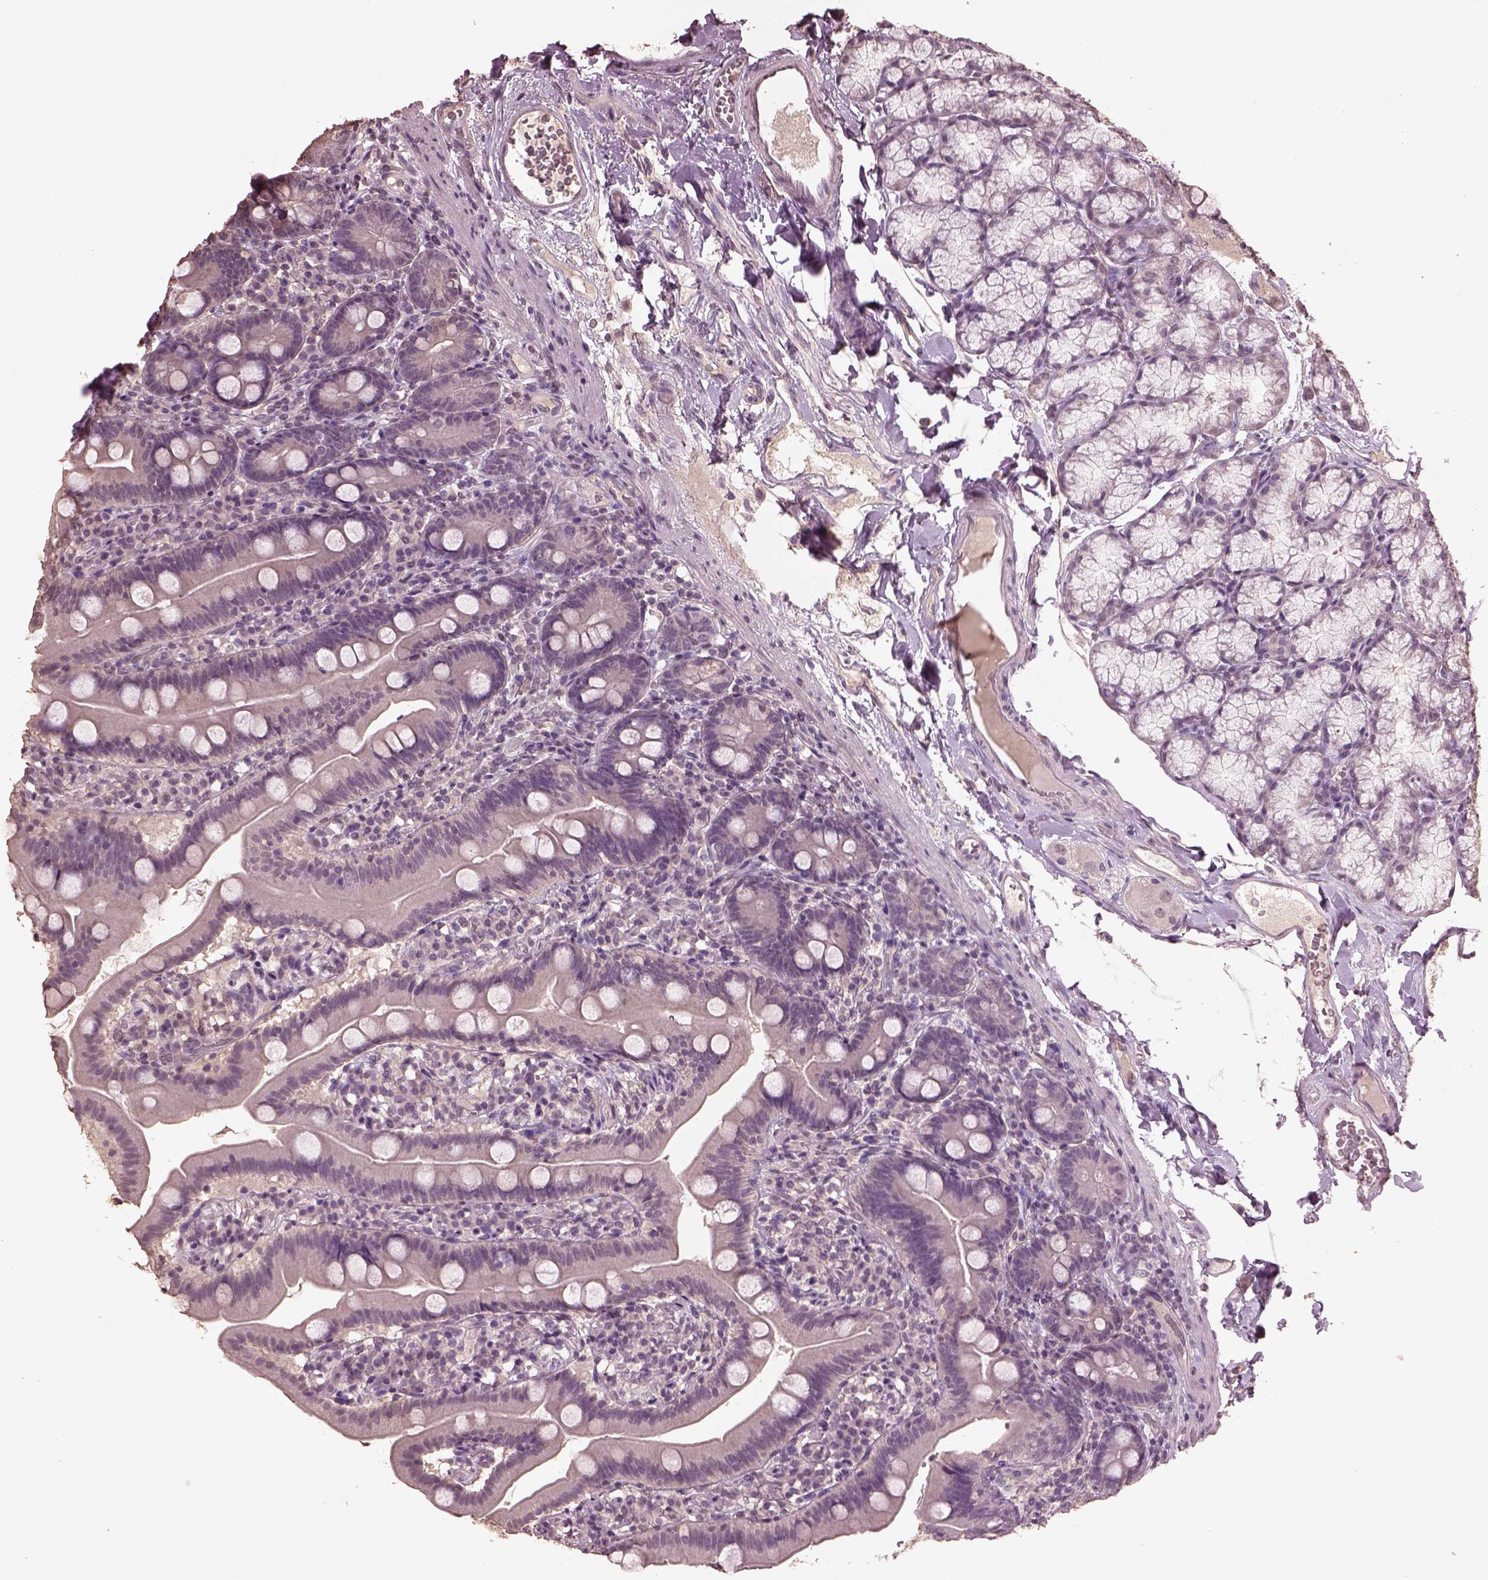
{"staining": {"intensity": "negative", "quantity": "none", "location": "none"}, "tissue": "duodenum", "cell_type": "Glandular cells", "image_type": "normal", "snomed": [{"axis": "morphology", "description": "Normal tissue, NOS"}, {"axis": "topography", "description": "Duodenum"}], "caption": "DAB immunohistochemical staining of normal duodenum reveals no significant expression in glandular cells.", "gene": "CPT1C", "patient": {"sex": "female", "age": 67}}